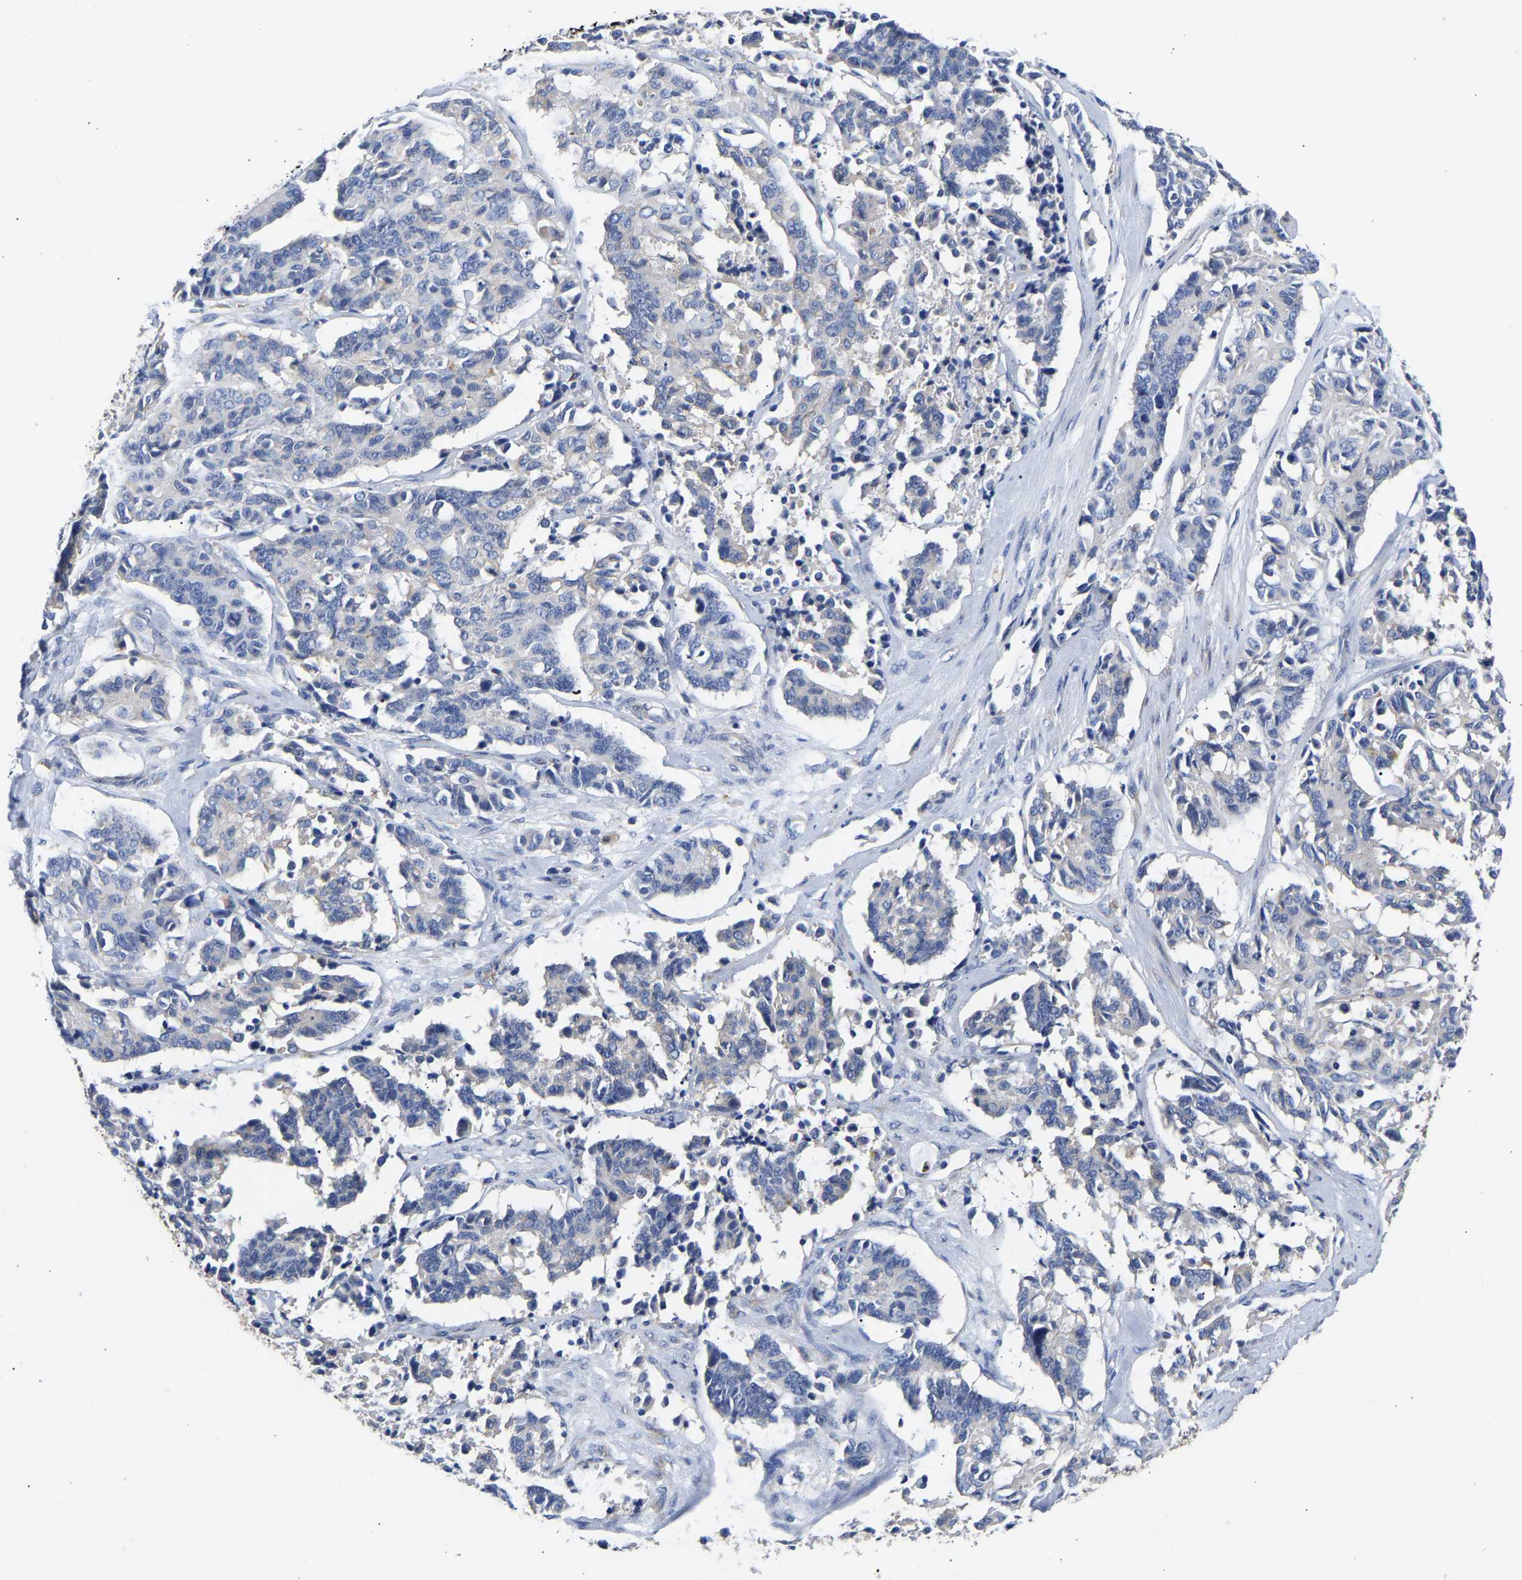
{"staining": {"intensity": "negative", "quantity": "none", "location": "none"}, "tissue": "cervical cancer", "cell_type": "Tumor cells", "image_type": "cancer", "snomed": [{"axis": "morphology", "description": "Squamous cell carcinoma, NOS"}, {"axis": "topography", "description": "Cervix"}], "caption": "The photomicrograph displays no significant expression in tumor cells of cervical squamous cell carcinoma.", "gene": "CCDC6", "patient": {"sex": "female", "age": 35}}